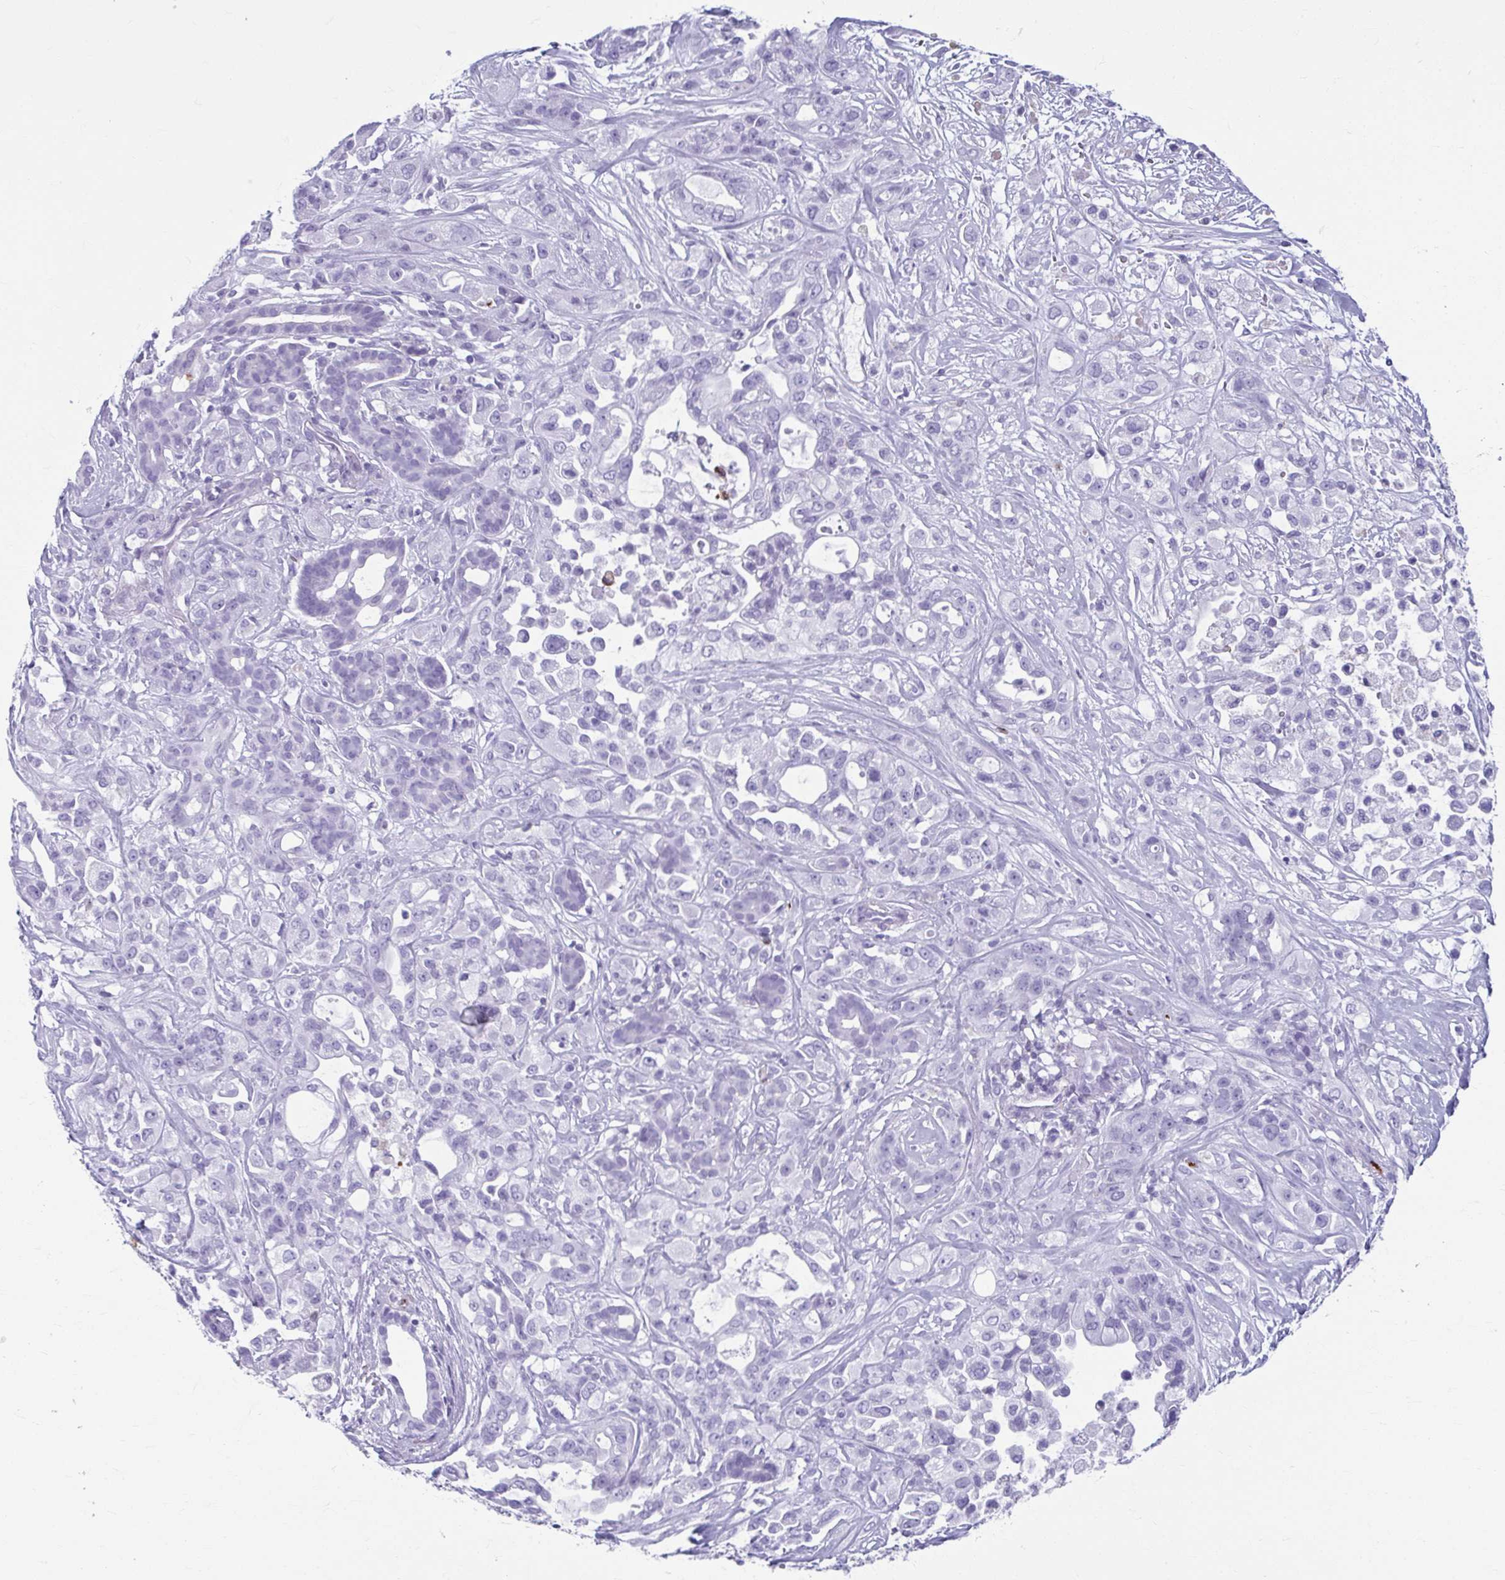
{"staining": {"intensity": "negative", "quantity": "none", "location": "none"}, "tissue": "pancreatic cancer", "cell_type": "Tumor cells", "image_type": "cancer", "snomed": [{"axis": "morphology", "description": "Adenocarcinoma, NOS"}, {"axis": "topography", "description": "Pancreas"}], "caption": "Immunohistochemistry of human pancreatic cancer (adenocarcinoma) displays no staining in tumor cells.", "gene": "TCEAL3", "patient": {"sex": "male", "age": 44}}